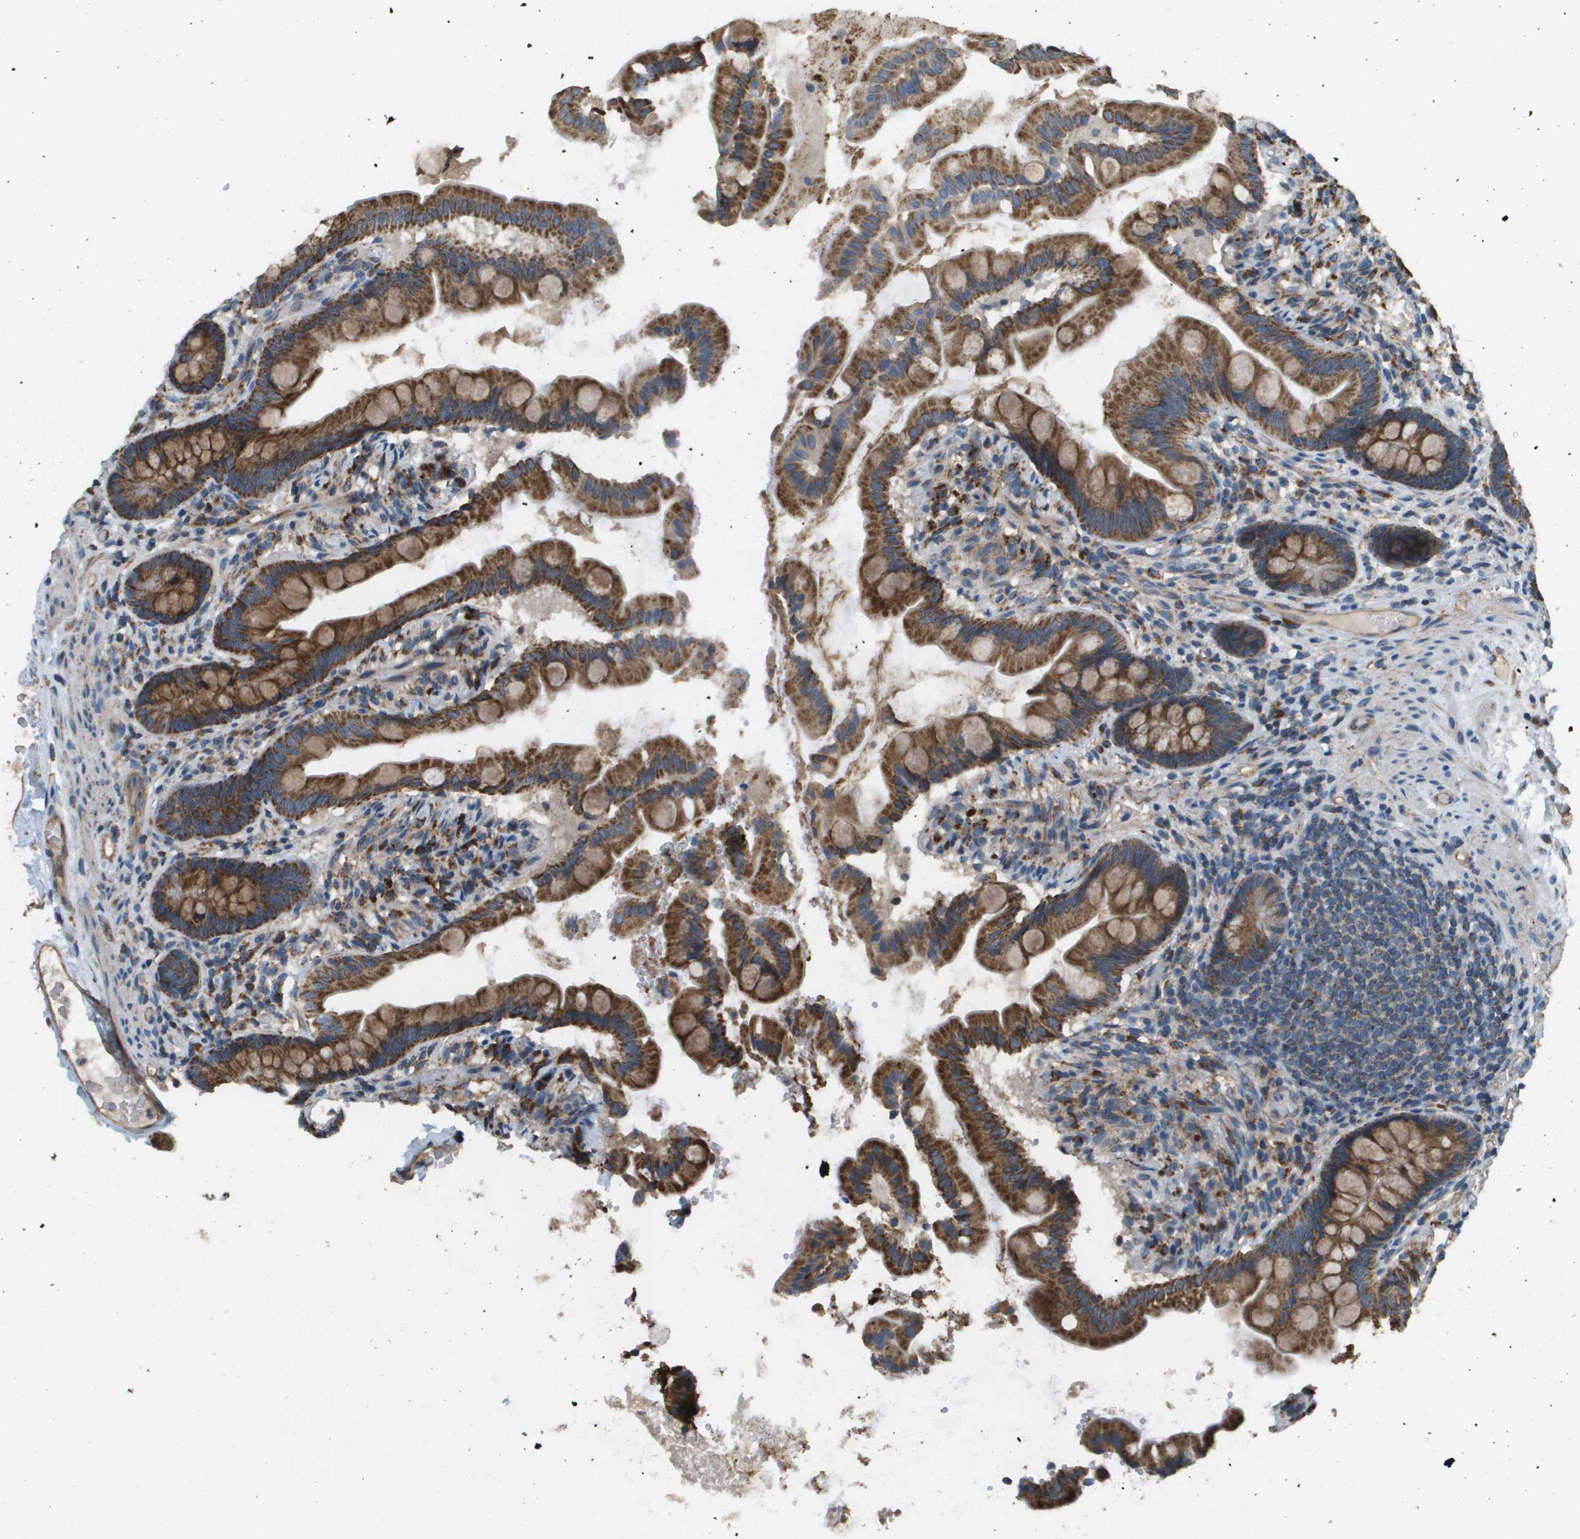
{"staining": {"intensity": "strong", "quantity": ">75%", "location": "cytoplasmic/membranous"}, "tissue": "small intestine", "cell_type": "Glandular cells", "image_type": "normal", "snomed": [{"axis": "morphology", "description": "Normal tissue, NOS"}, {"axis": "topography", "description": "Small intestine"}], "caption": "This image demonstrates immunohistochemistry (IHC) staining of benign human small intestine, with high strong cytoplasmic/membranous positivity in about >75% of glandular cells.", "gene": "NRK", "patient": {"sex": "female", "age": 56}}